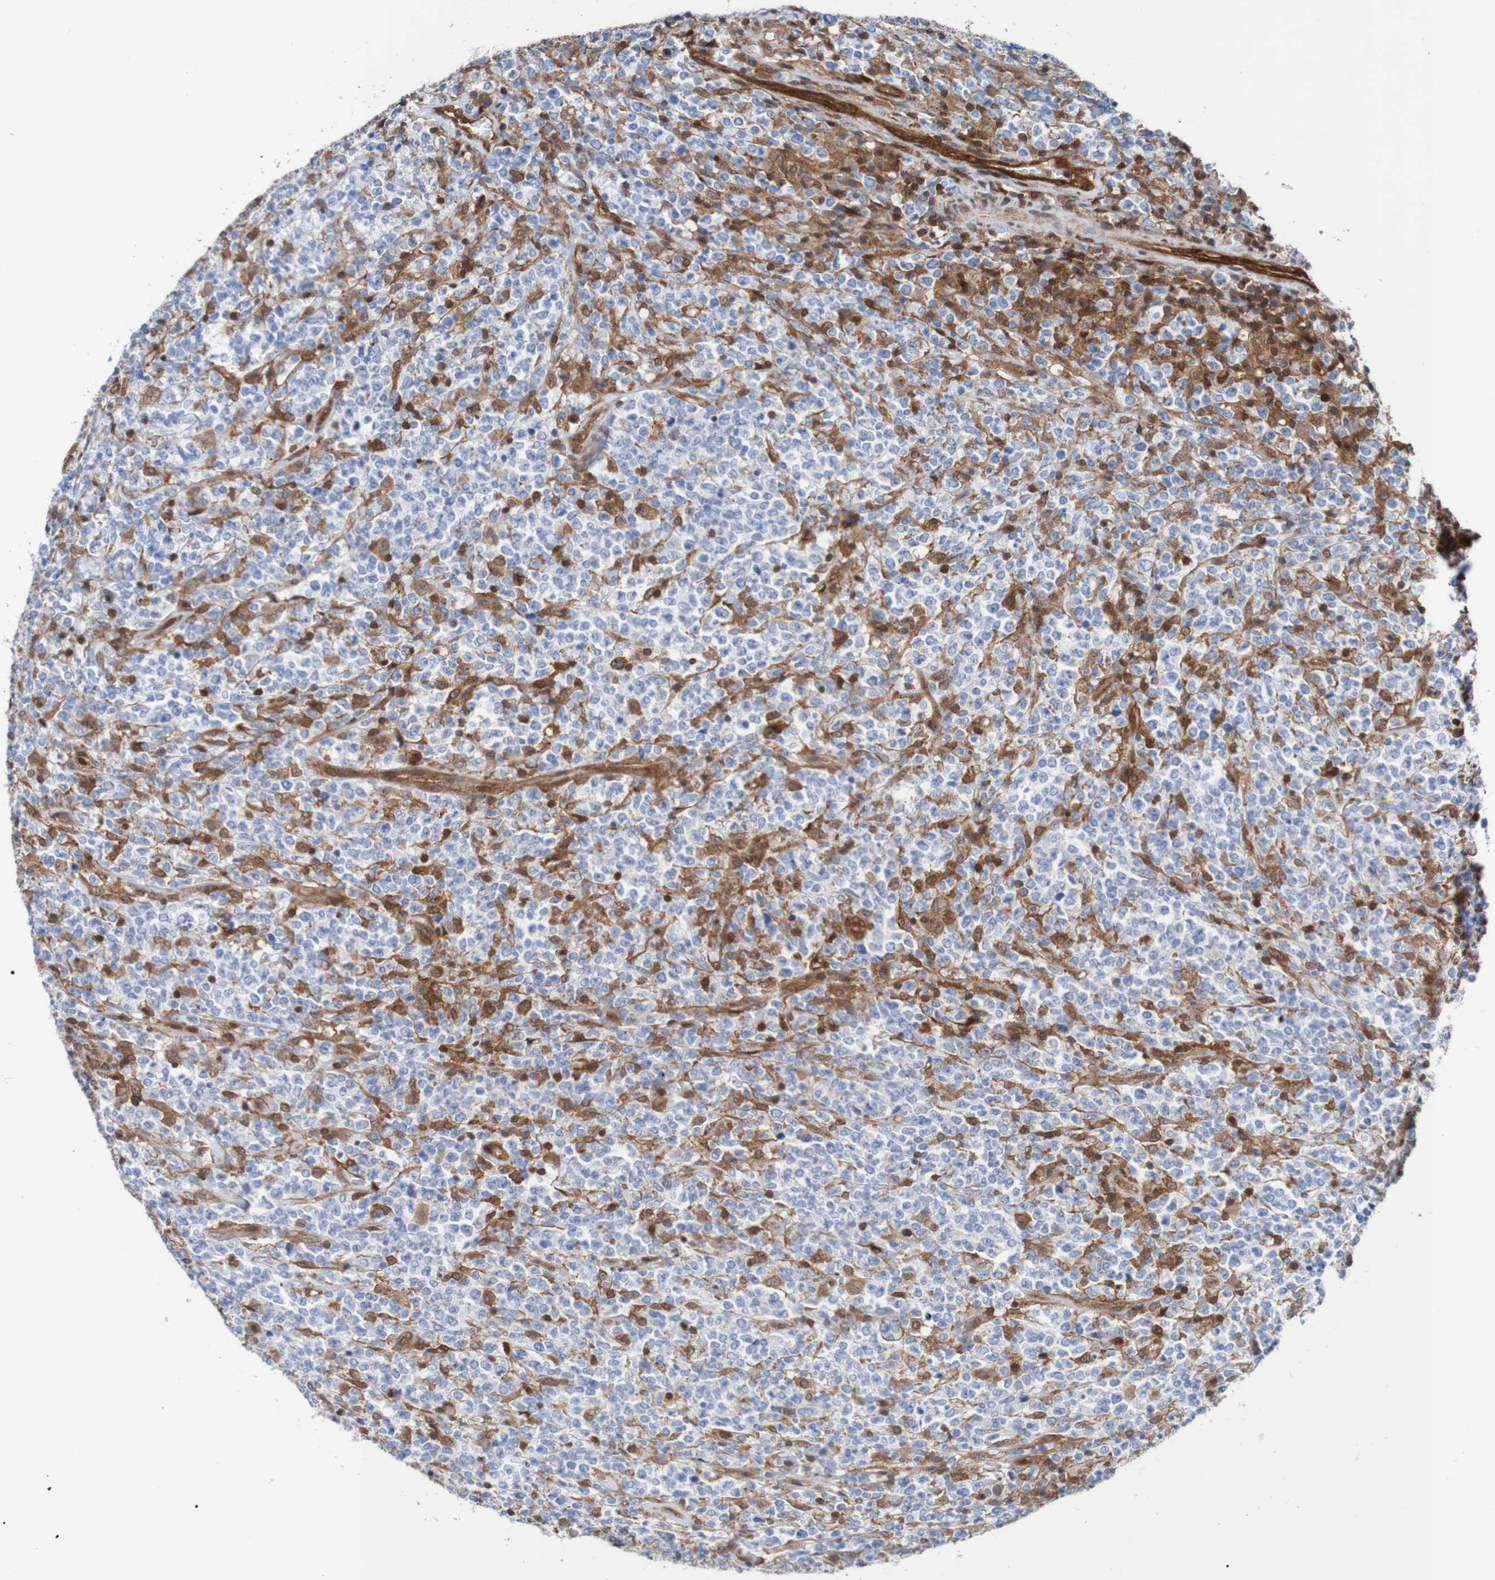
{"staining": {"intensity": "negative", "quantity": "none", "location": "none"}, "tissue": "lymphoma", "cell_type": "Tumor cells", "image_type": "cancer", "snomed": [{"axis": "morphology", "description": "Malignant lymphoma, non-Hodgkin's type, High grade"}, {"axis": "topography", "description": "Soft tissue"}], "caption": "Immunohistochemistry histopathology image of human malignant lymphoma, non-Hodgkin's type (high-grade) stained for a protein (brown), which displays no staining in tumor cells.", "gene": "RIGI", "patient": {"sex": "male", "age": 18}}